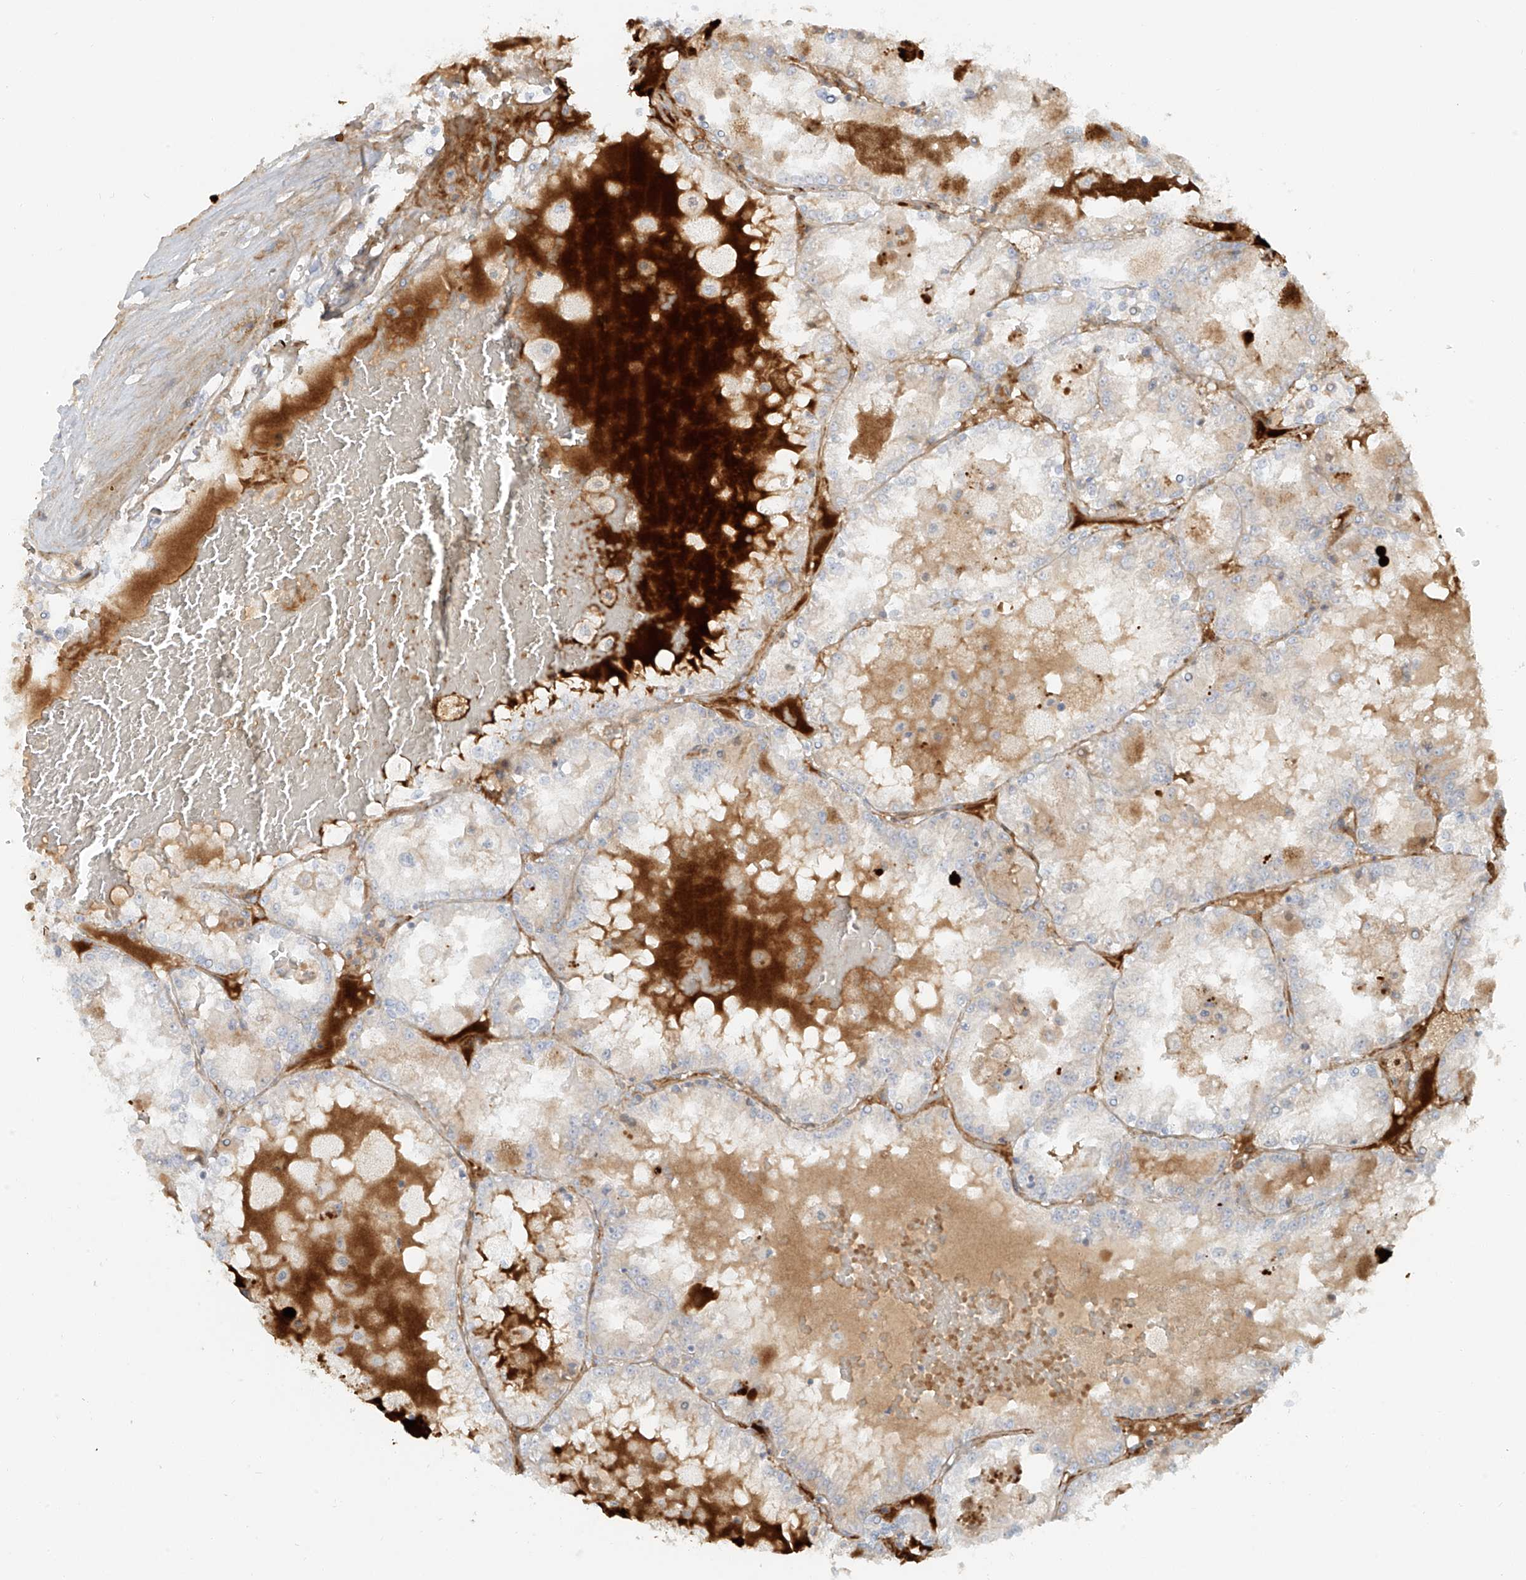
{"staining": {"intensity": "weak", "quantity": "<25%", "location": "cytoplasmic/membranous"}, "tissue": "renal cancer", "cell_type": "Tumor cells", "image_type": "cancer", "snomed": [{"axis": "morphology", "description": "Adenocarcinoma, NOS"}, {"axis": "topography", "description": "Kidney"}], "caption": "Histopathology image shows no significant protein expression in tumor cells of adenocarcinoma (renal).", "gene": "MIPEP", "patient": {"sex": "female", "age": 56}}